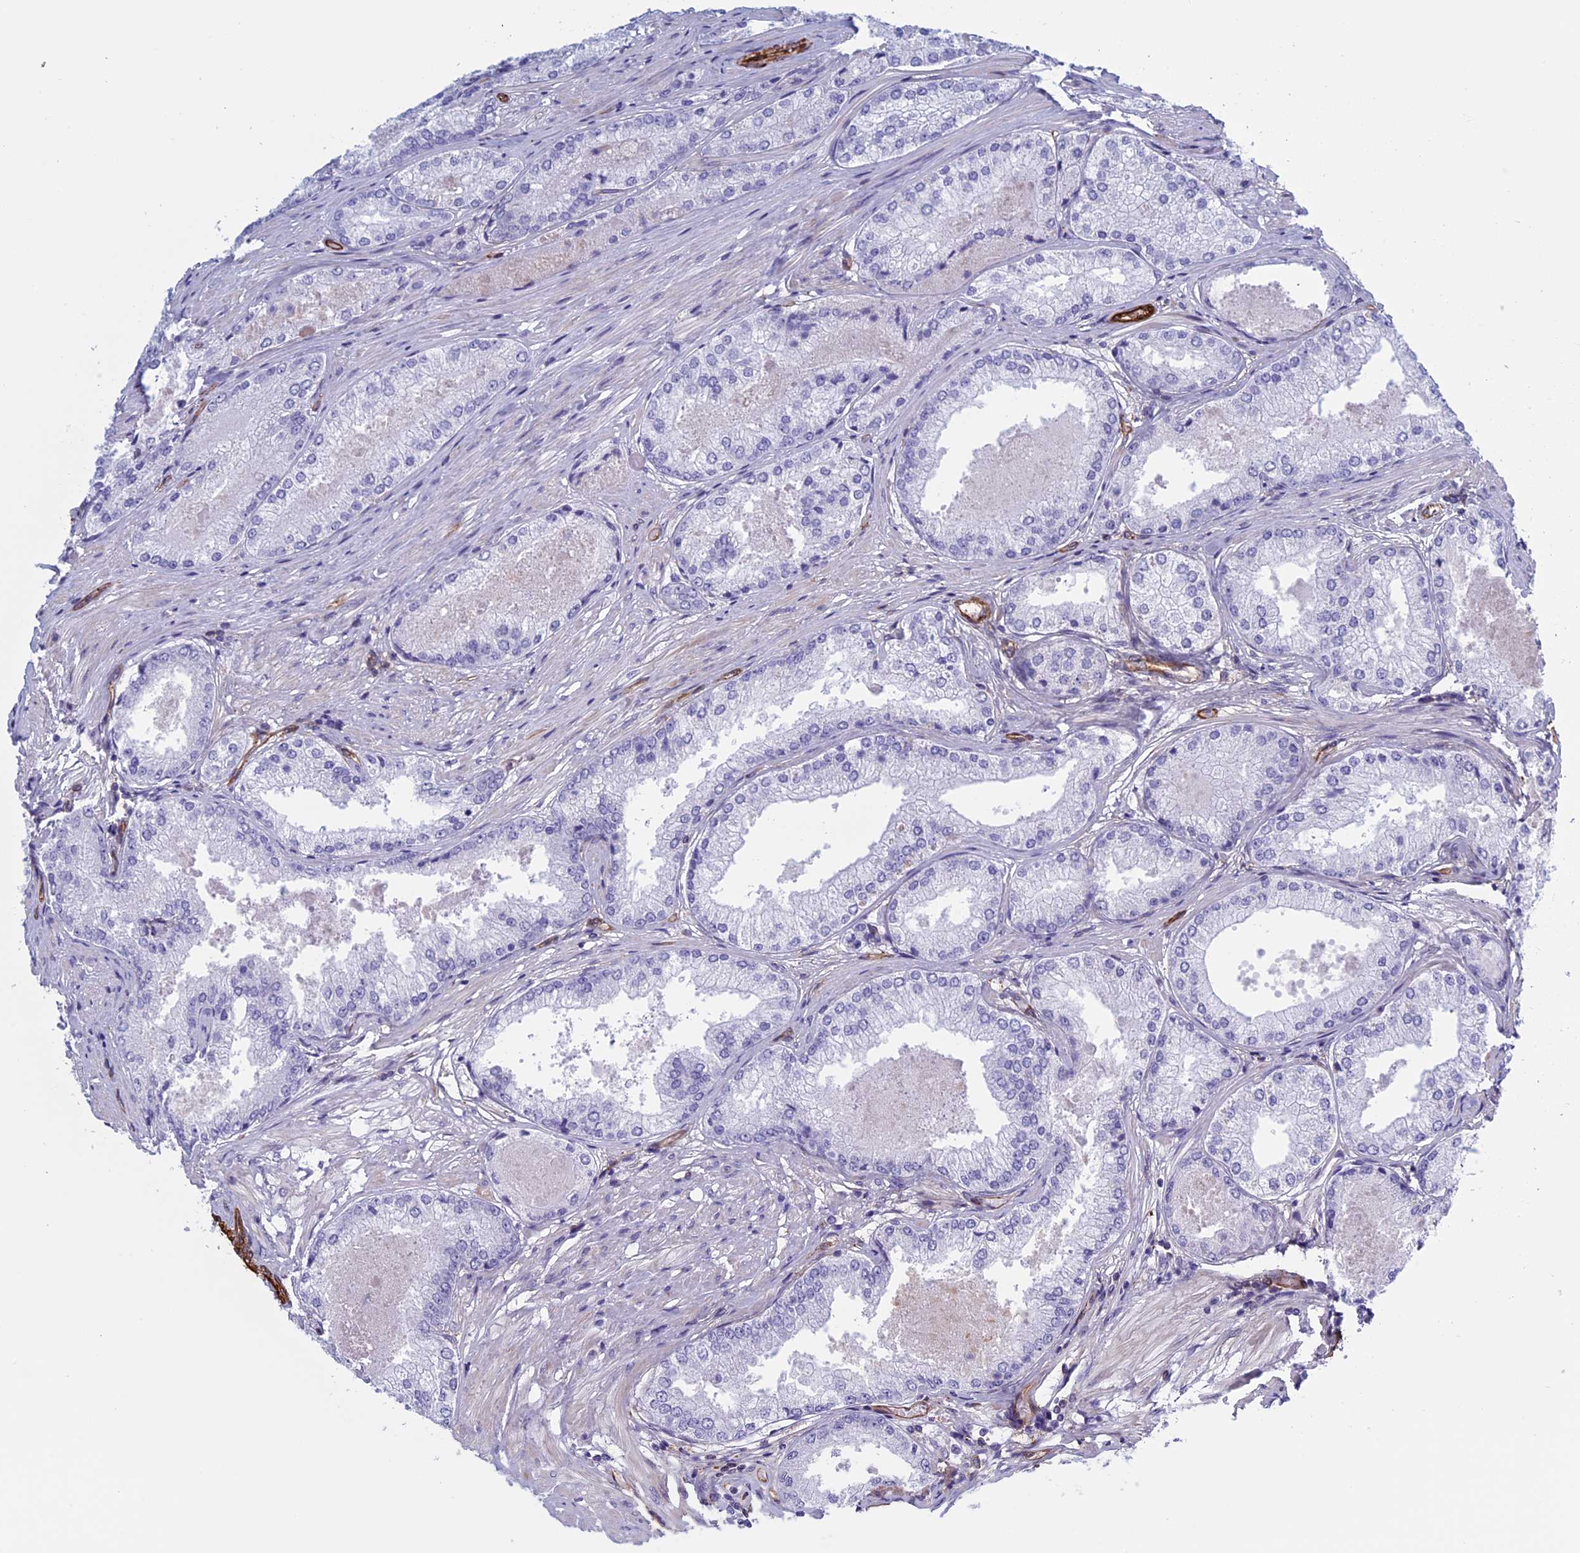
{"staining": {"intensity": "negative", "quantity": "none", "location": "none"}, "tissue": "prostate cancer", "cell_type": "Tumor cells", "image_type": "cancer", "snomed": [{"axis": "morphology", "description": "Adenocarcinoma, Low grade"}, {"axis": "topography", "description": "Prostate"}], "caption": "Micrograph shows no protein expression in tumor cells of adenocarcinoma (low-grade) (prostate) tissue.", "gene": "ANGPTL2", "patient": {"sex": "male", "age": 68}}